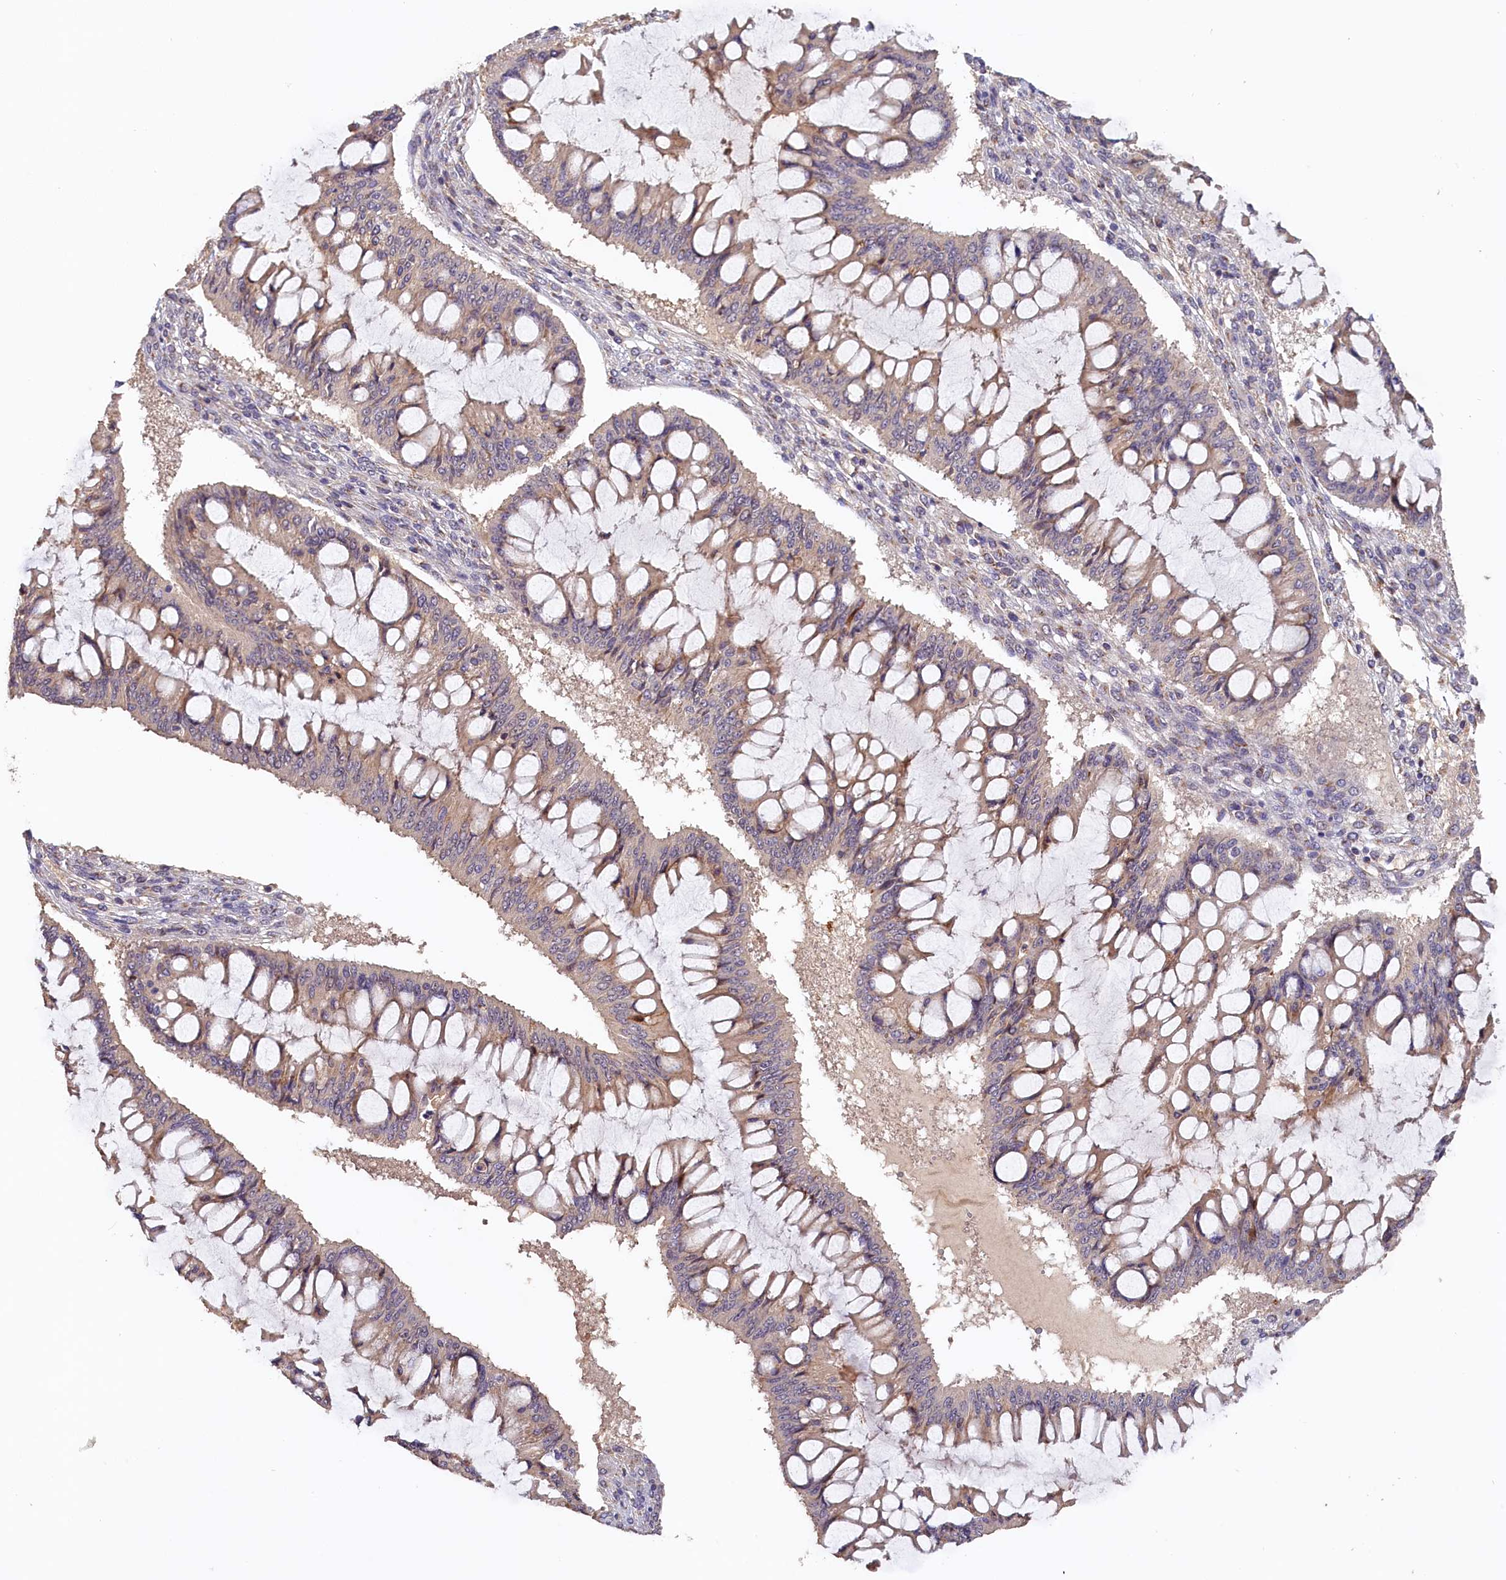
{"staining": {"intensity": "weak", "quantity": ">75%", "location": "cytoplasmic/membranous"}, "tissue": "ovarian cancer", "cell_type": "Tumor cells", "image_type": "cancer", "snomed": [{"axis": "morphology", "description": "Cystadenocarcinoma, mucinous, NOS"}, {"axis": "topography", "description": "Ovary"}], "caption": "Weak cytoplasmic/membranous expression for a protein is identified in about >75% of tumor cells of ovarian cancer (mucinous cystadenocarcinoma) using immunohistochemistry.", "gene": "TANGO6", "patient": {"sex": "female", "age": 73}}